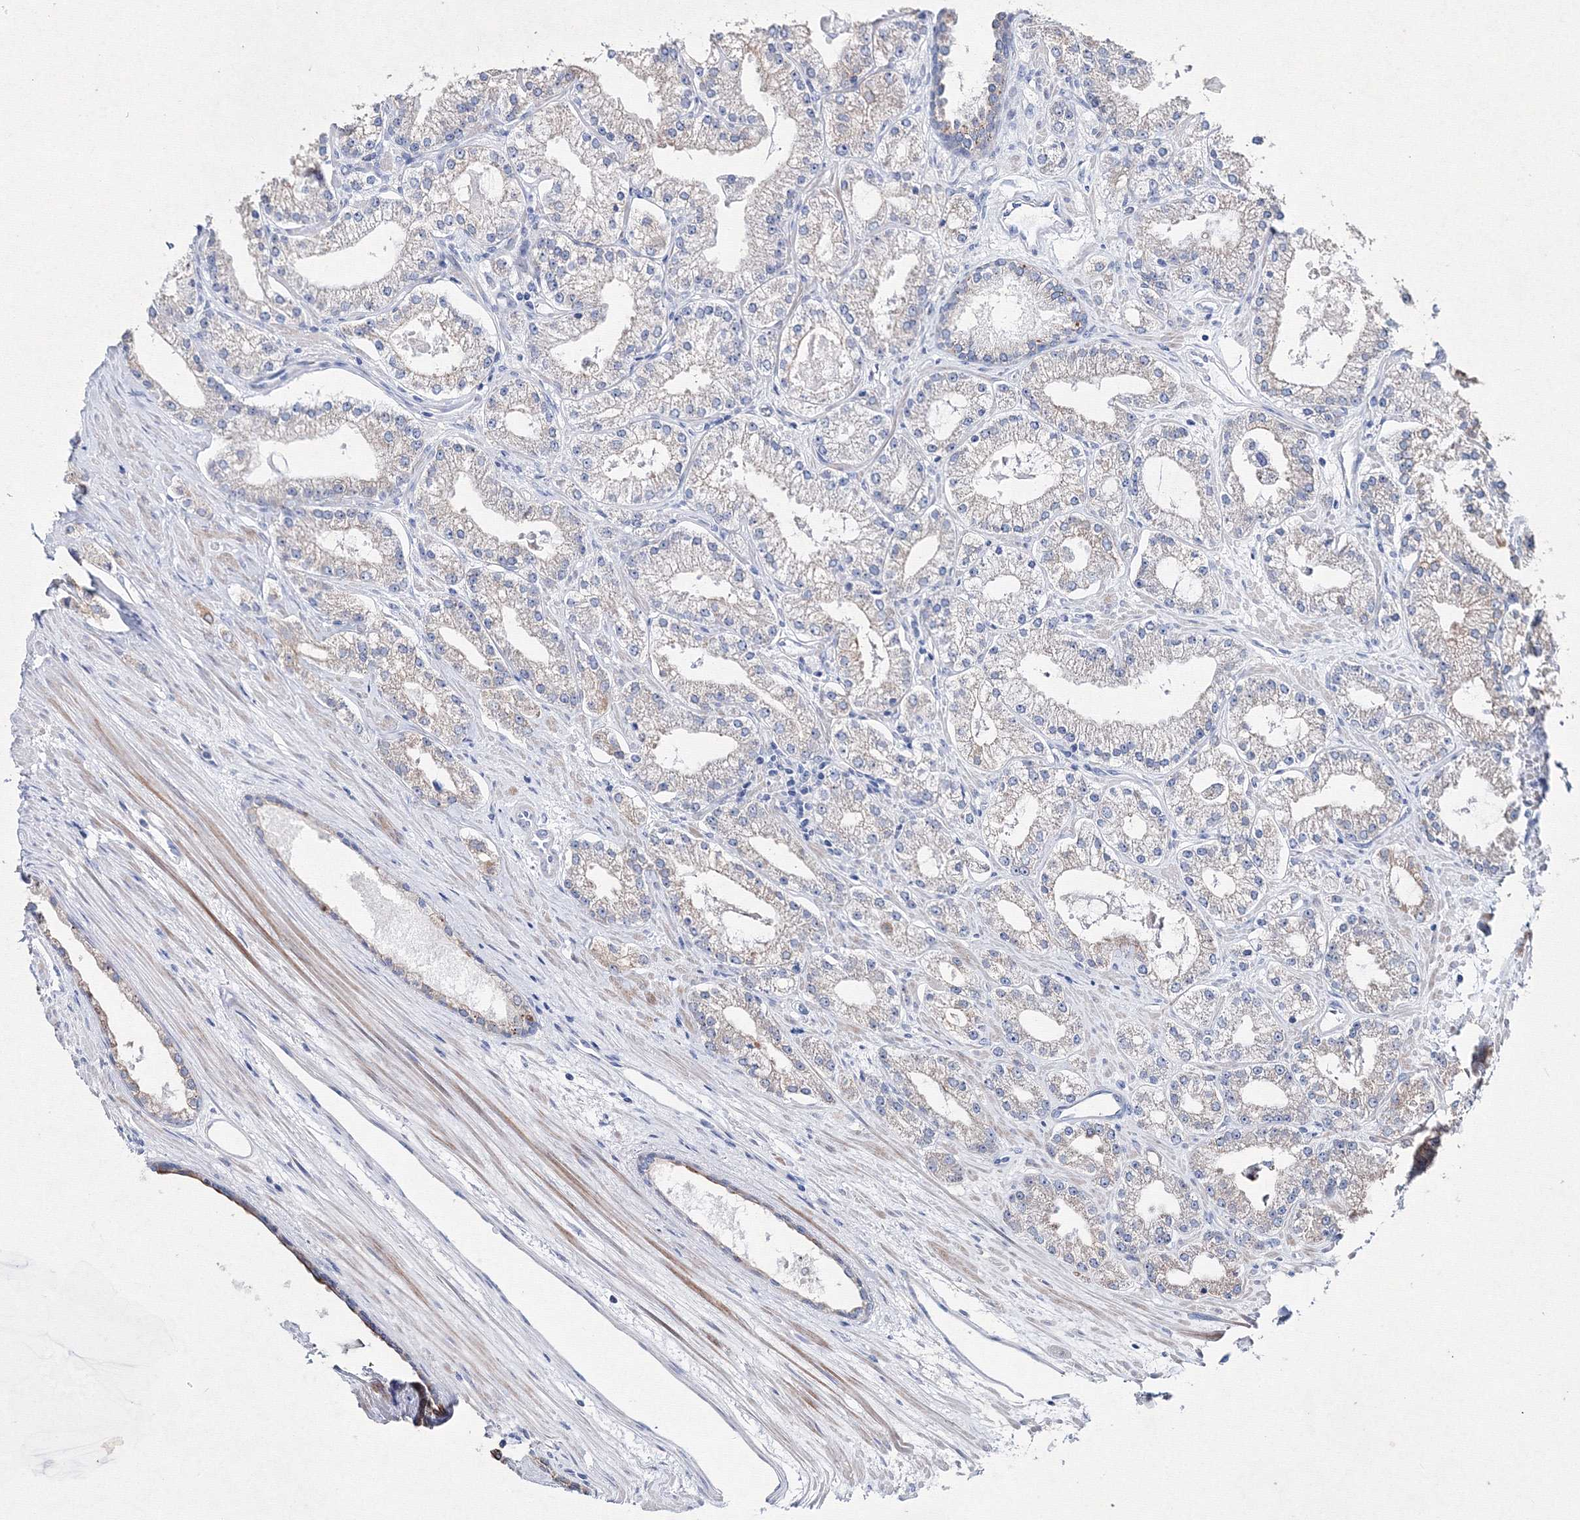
{"staining": {"intensity": "moderate", "quantity": "<25%", "location": "cytoplasmic/membranous"}, "tissue": "prostate cancer", "cell_type": "Tumor cells", "image_type": "cancer", "snomed": [{"axis": "morphology", "description": "Adenocarcinoma, Low grade"}, {"axis": "topography", "description": "Prostate"}], "caption": "Immunohistochemical staining of prostate cancer (low-grade adenocarcinoma) reveals low levels of moderate cytoplasmic/membranous positivity in approximately <25% of tumor cells.", "gene": "SMIM29", "patient": {"sex": "male", "age": 69}}